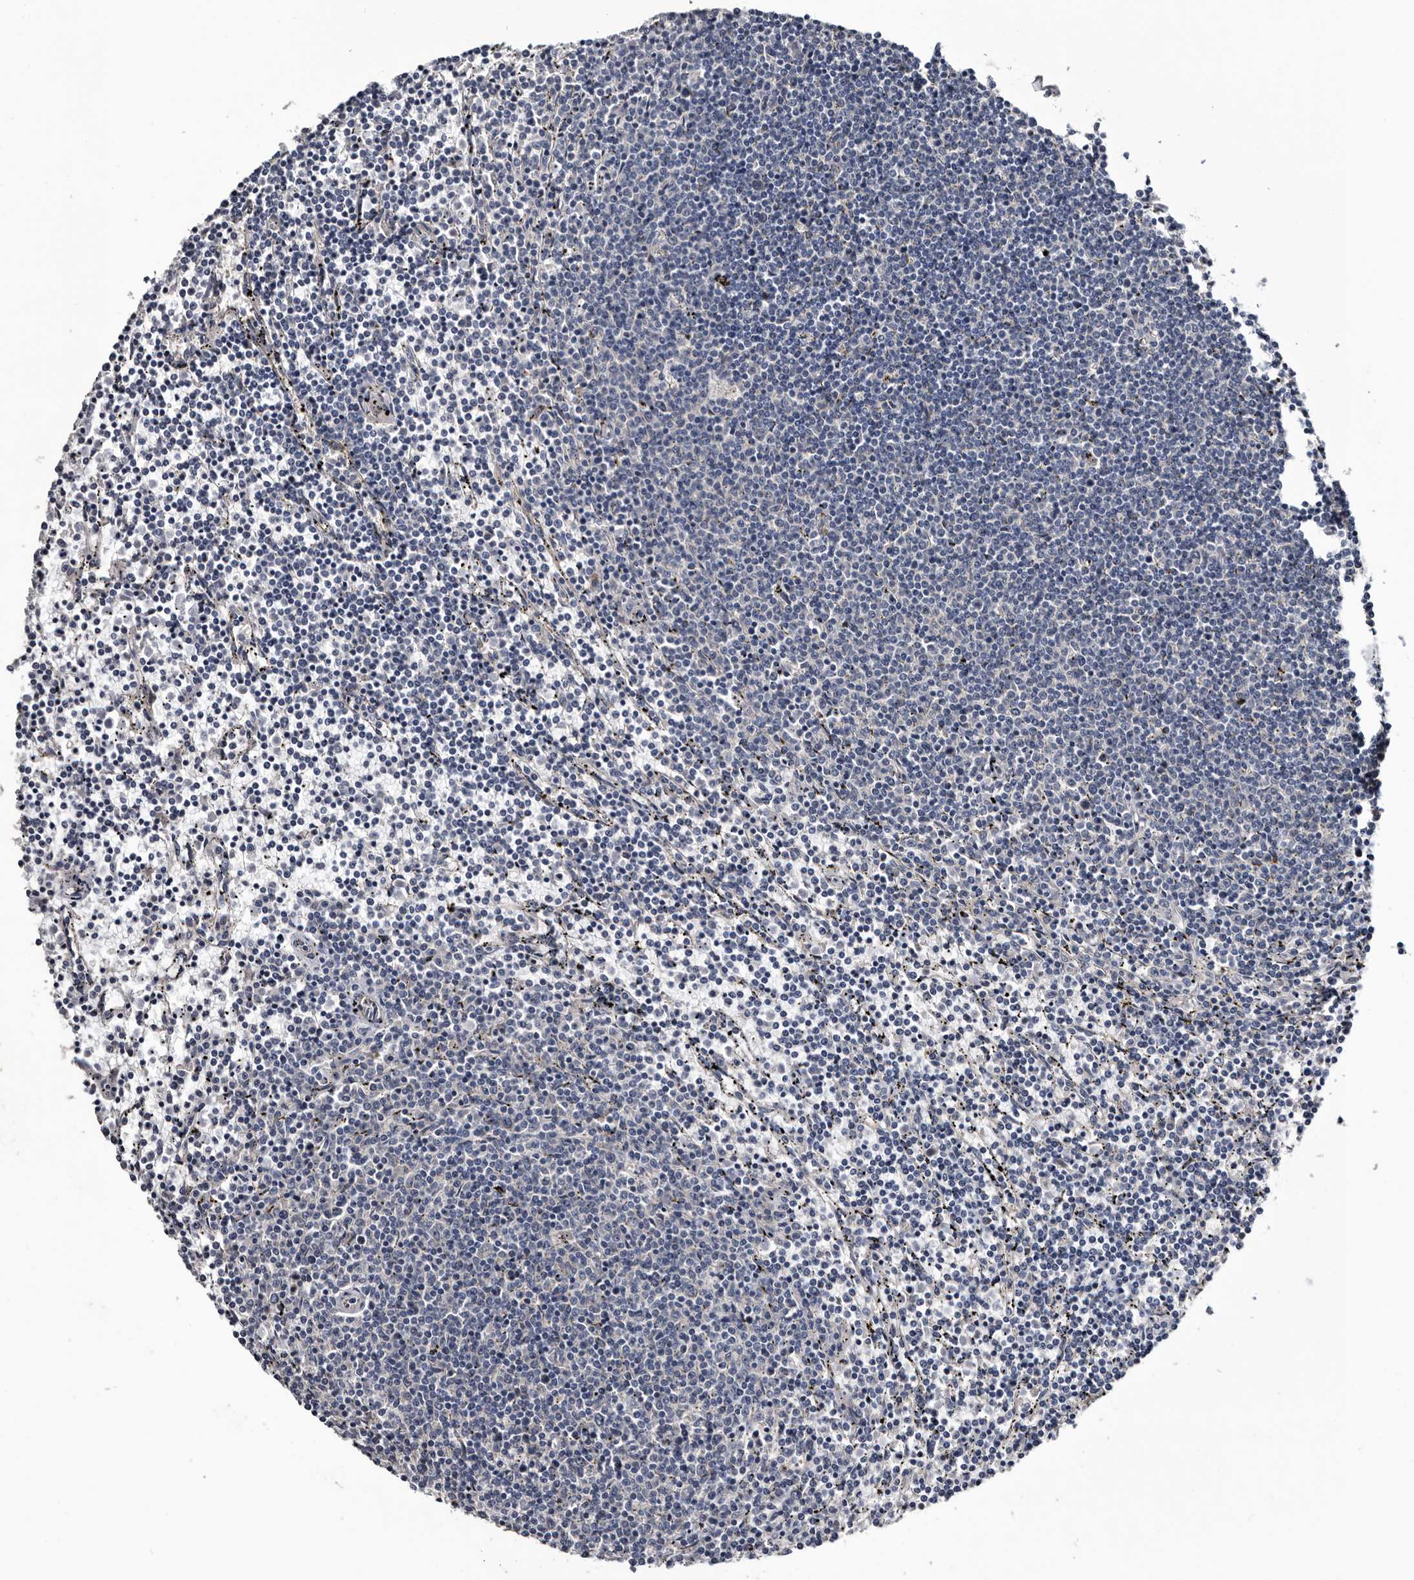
{"staining": {"intensity": "negative", "quantity": "none", "location": "none"}, "tissue": "lymphoma", "cell_type": "Tumor cells", "image_type": "cancer", "snomed": [{"axis": "morphology", "description": "Malignant lymphoma, non-Hodgkin's type, Low grade"}, {"axis": "topography", "description": "Spleen"}], "caption": "High power microscopy photomicrograph of an immunohistochemistry photomicrograph of malignant lymphoma, non-Hodgkin's type (low-grade), revealing no significant positivity in tumor cells.", "gene": "IARS1", "patient": {"sex": "female", "age": 50}}